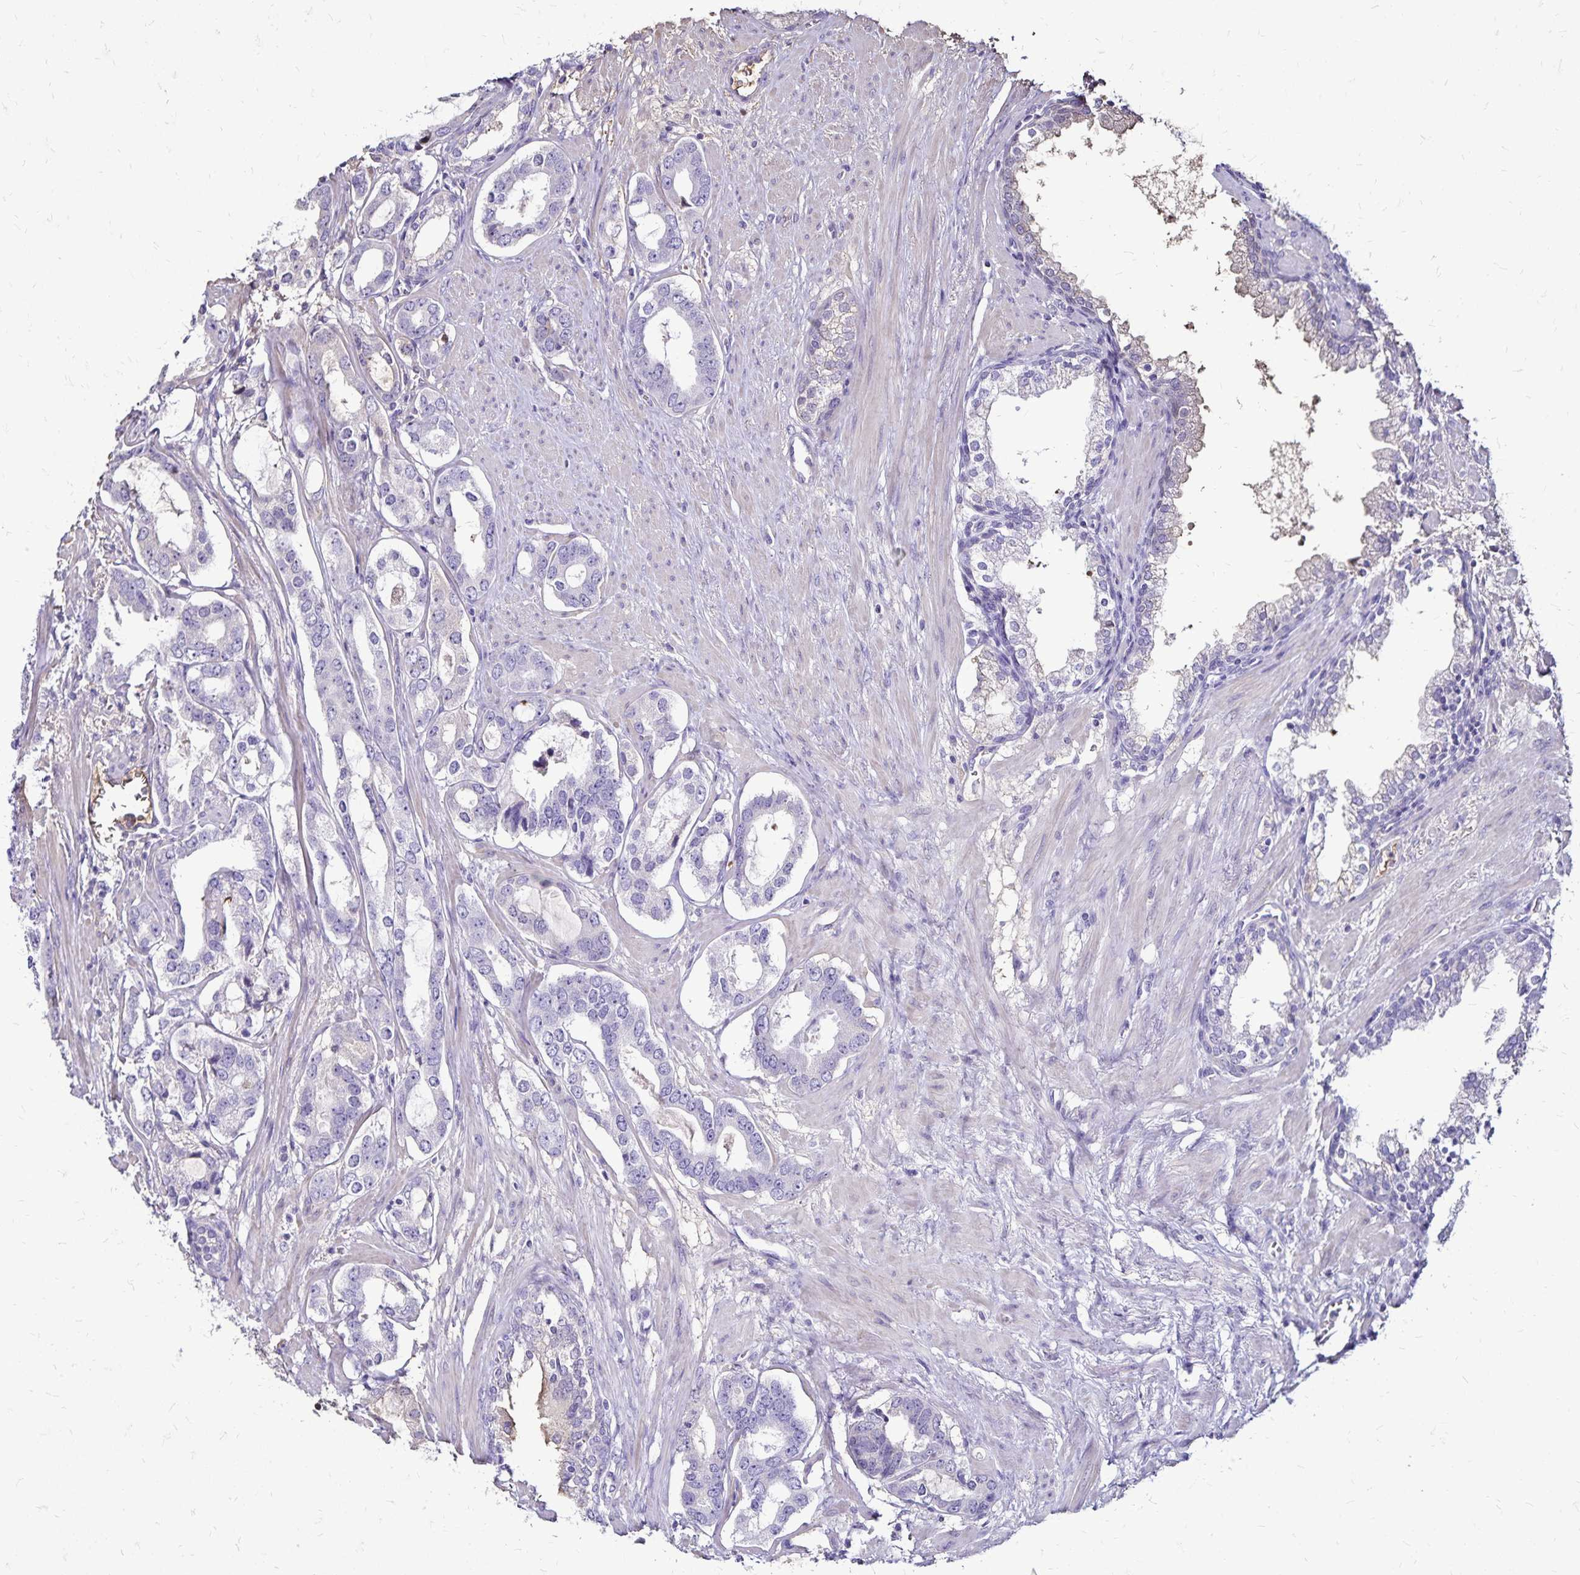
{"staining": {"intensity": "negative", "quantity": "none", "location": "none"}, "tissue": "prostate cancer", "cell_type": "Tumor cells", "image_type": "cancer", "snomed": [{"axis": "morphology", "description": "Adenocarcinoma, High grade"}, {"axis": "topography", "description": "Prostate"}], "caption": "Immunohistochemistry (IHC) micrograph of neoplastic tissue: human prostate cancer stained with DAB (3,3'-diaminobenzidine) demonstrates no significant protein expression in tumor cells.", "gene": "KISS1", "patient": {"sex": "male", "age": 75}}